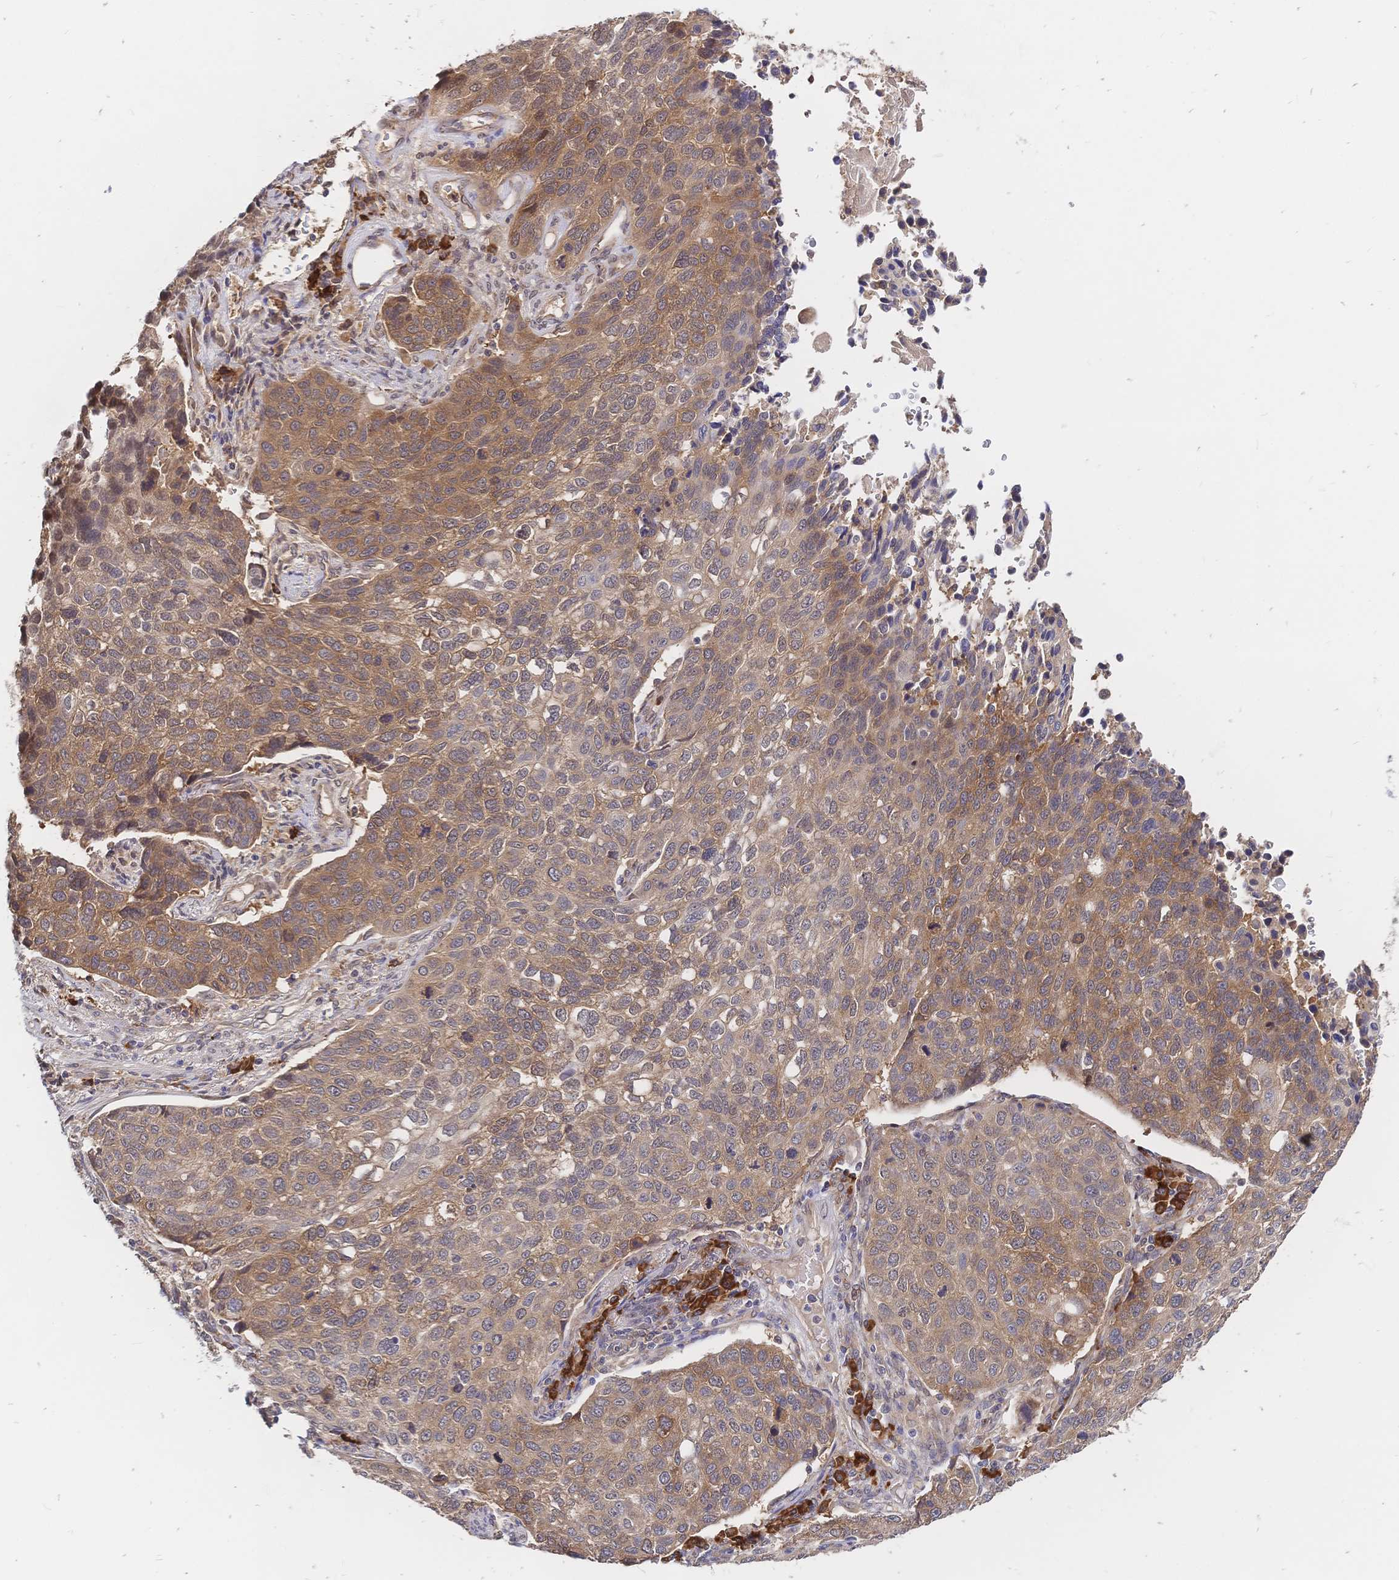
{"staining": {"intensity": "moderate", "quantity": ">75%", "location": "cytoplasmic/membranous"}, "tissue": "lung cancer", "cell_type": "Tumor cells", "image_type": "cancer", "snomed": [{"axis": "morphology", "description": "Squamous cell carcinoma, NOS"}, {"axis": "topography", "description": "Lymph node"}, {"axis": "topography", "description": "Lung"}], "caption": "Squamous cell carcinoma (lung) stained with a protein marker displays moderate staining in tumor cells.", "gene": "LMO4", "patient": {"sex": "male", "age": 61}}